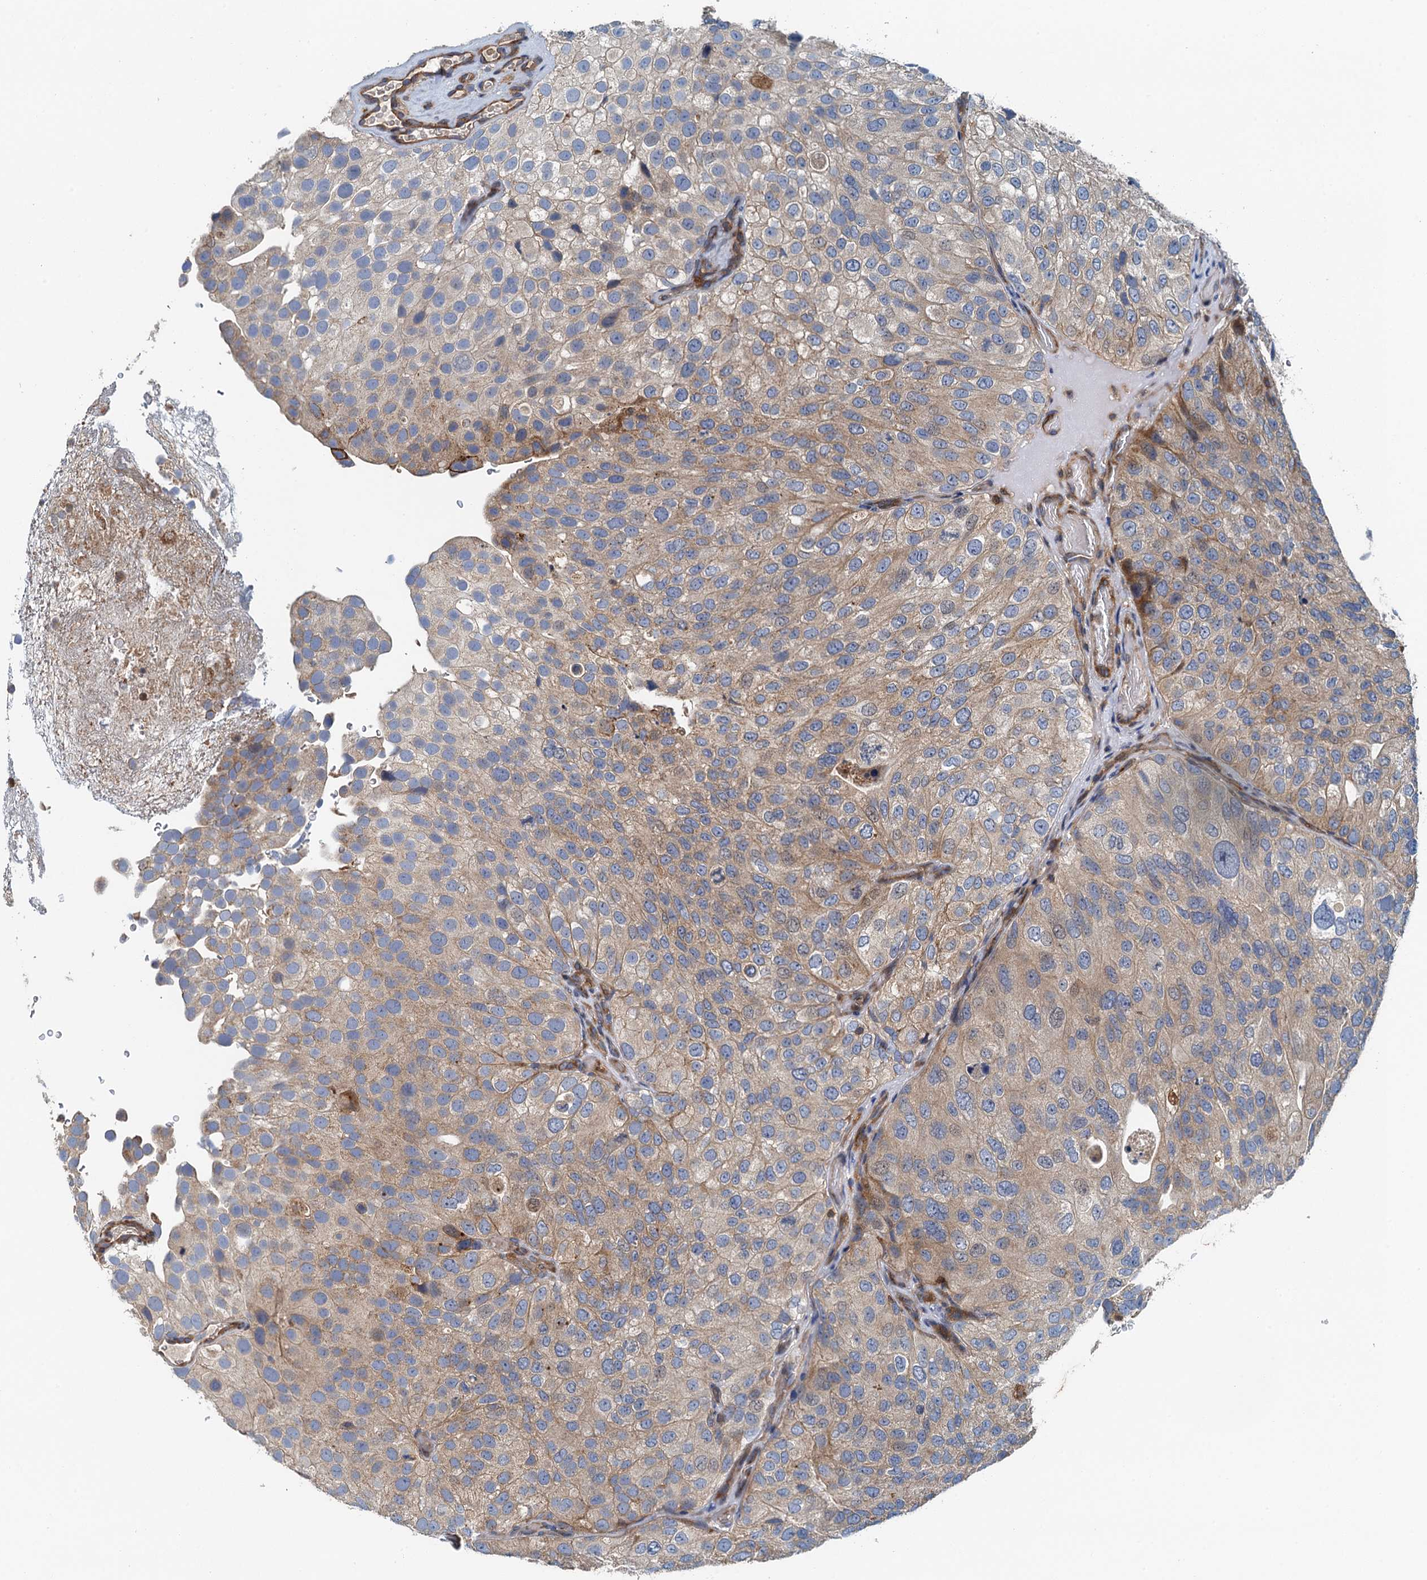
{"staining": {"intensity": "moderate", "quantity": "25%-75%", "location": "cytoplasmic/membranous"}, "tissue": "urothelial cancer", "cell_type": "Tumor cells", "image_type": "cancer", "snomed": [{"axis": "morphology", "description": "Urothelial carcinoma, Low grade"}, {"axis": "topography", "description": "Urinary bladder"}], "caption": "Approximately 25%-75% of tumor cells in urothelial carcinoma (low-grade) reveal moderate cytoplasmic/membranous protein staining as visualized by brown immunohistochemical staining.", "gene": "PPP1R14D", "patient": {"sex": "male", "age": 78}}